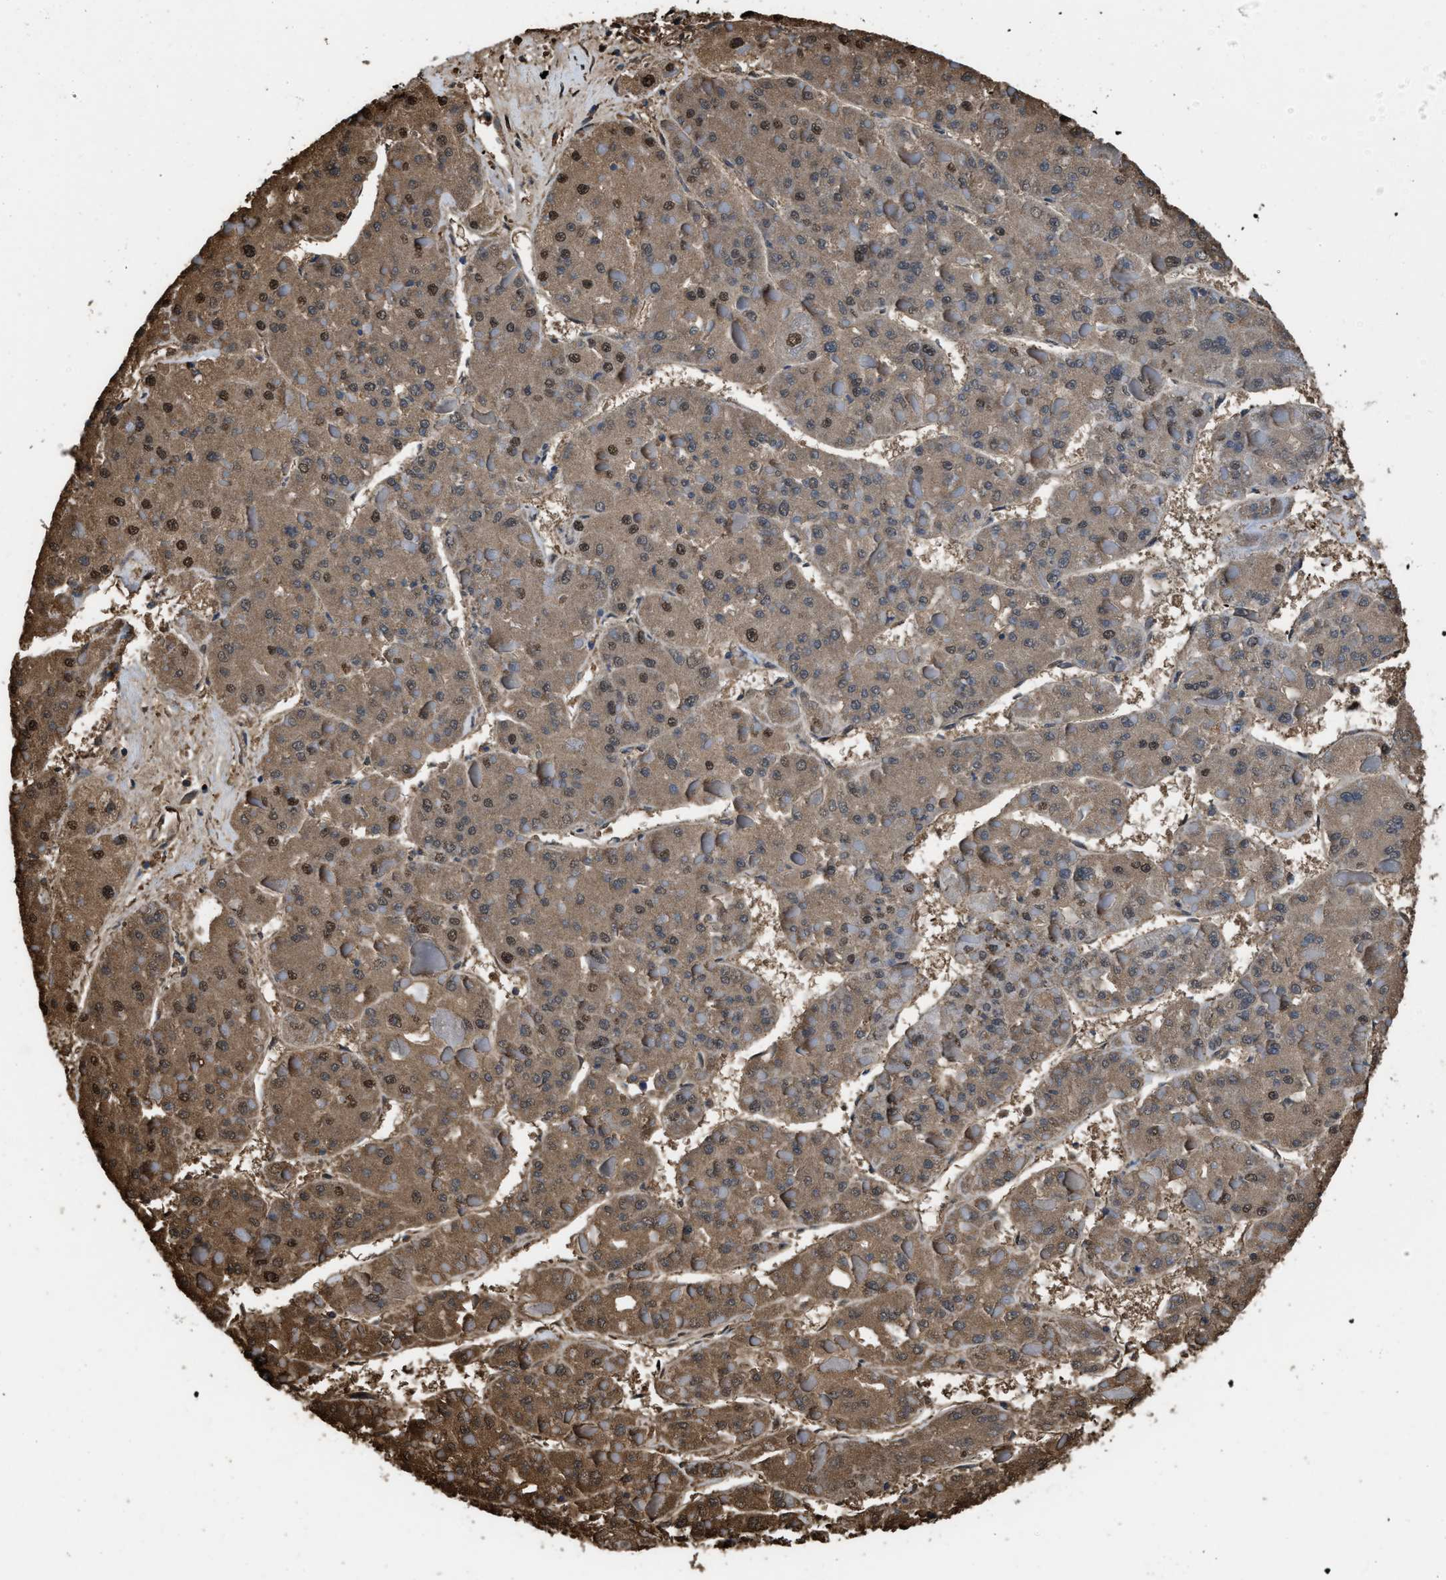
{"staining": {"intensity": "moderate", "quantity": ">75%", "location": "cytoplasmic/membranous,nuclear"}, "tissue": "liver cancer", "cell_type": "Tumor cells", "image_type": "cancer", "snomed": [{"axis": "morphology", "description": "Carcinoma, Hepatocellular, NOS"}, {"axis": "topography", "description": "Liver"}], "caption": "The micrograph reveals staining of hepatocellular carcinoma (liver), revealing moderate cytoplasmic/membranous and nuclear protein positivity (brown color) within tumor cells.", "gene": "FNTA", "patient": {"sex": "female", "age": 73}}